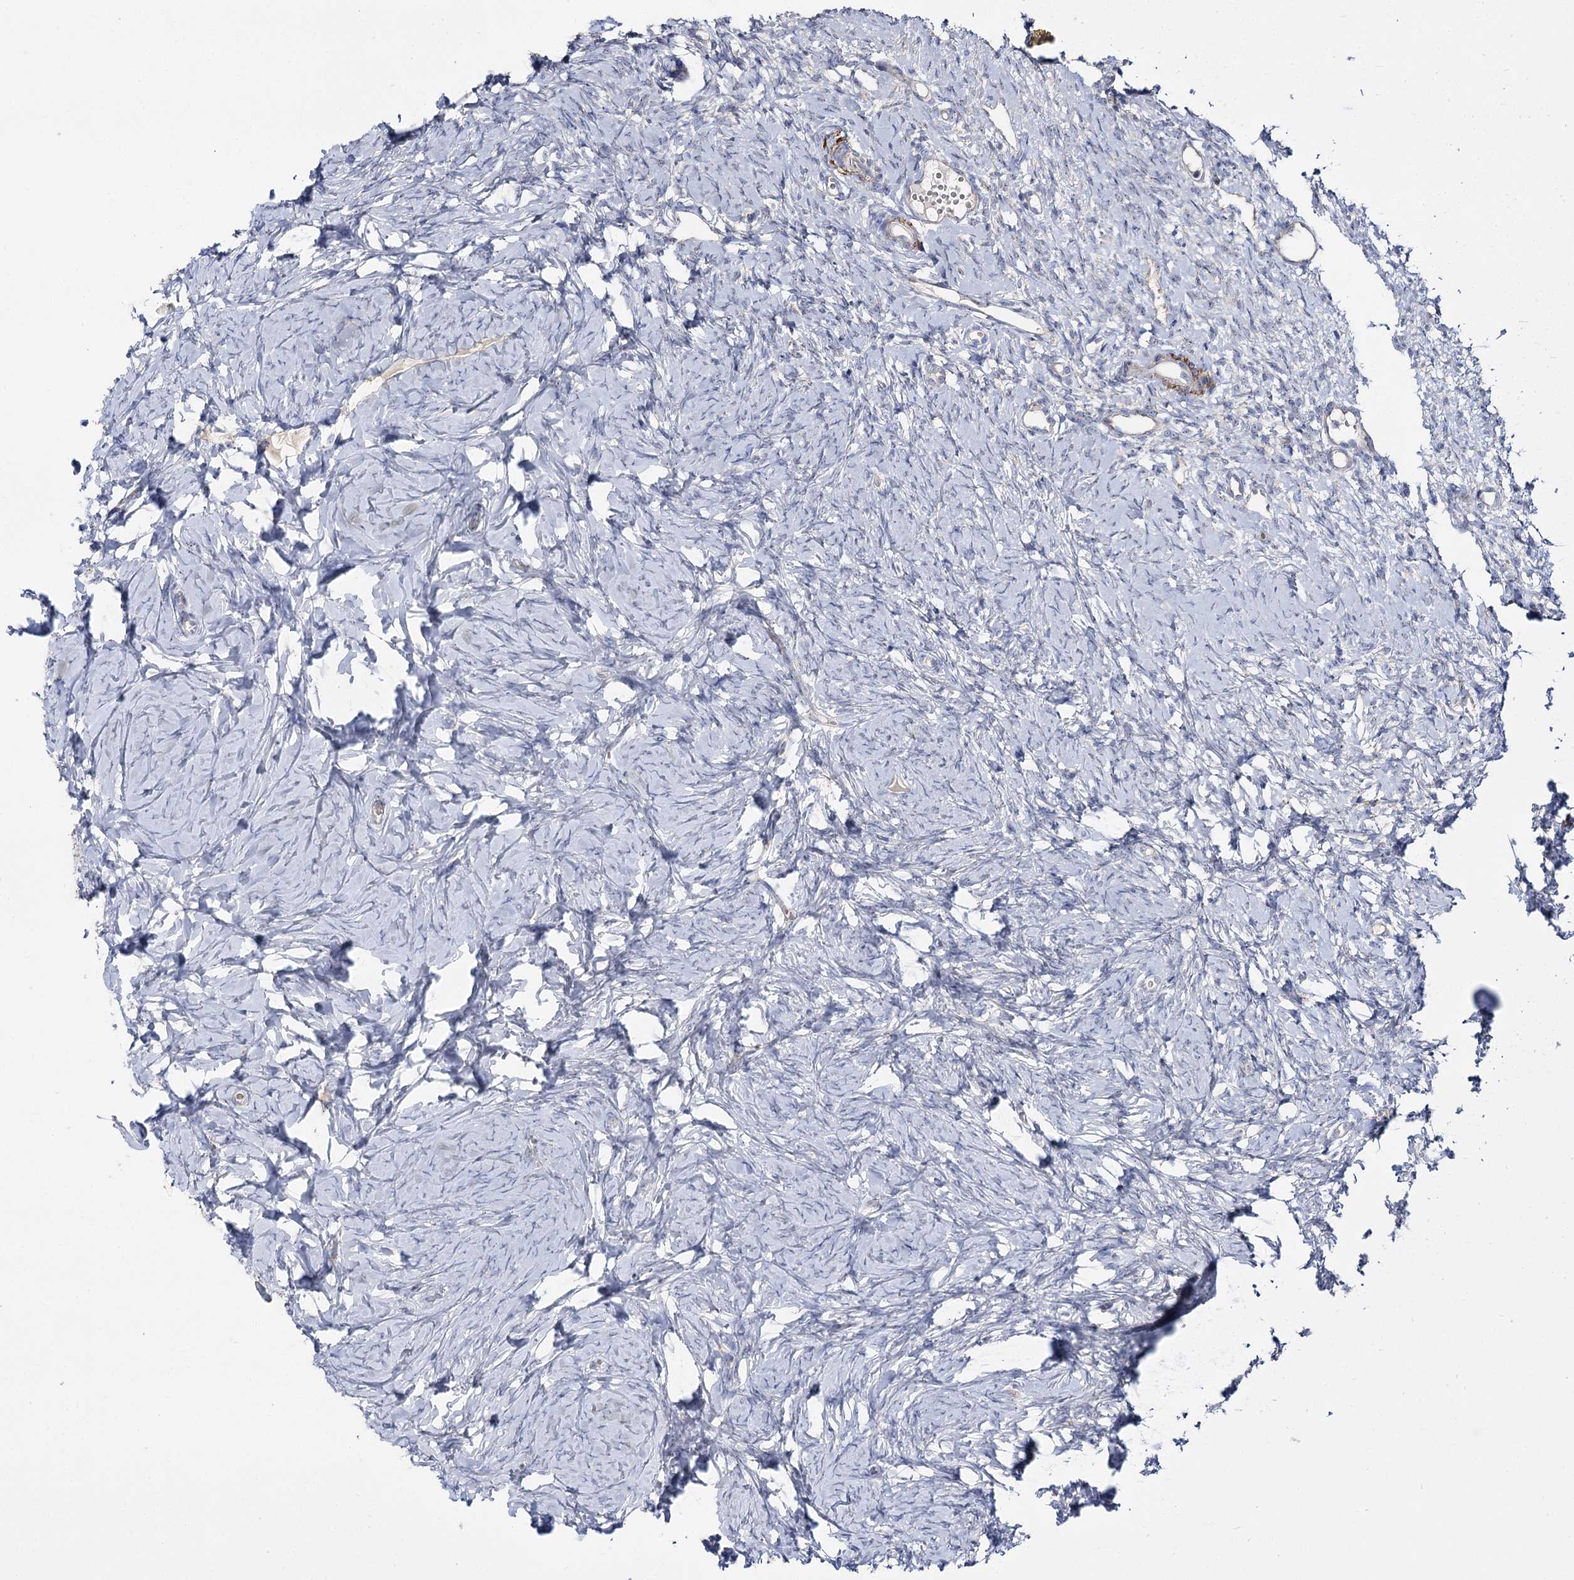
{"staining": {"intensity": "negative", "quantity": "none", "location": "none"}, "tissue": "ovary", "cell_type": "Ovarian stroma cells", "image_type": "normal", "snomed": [{"axis": "morphology", "description": "Normal tissue, NOS"}, {"axis": "topography", "description": "Ovary"}], "caption": "Protein analysis of benign ovary demonstrates no significant positivity in ovarian stroma cells.", "gene": "SUOX", "patient": {"sex": "female", "age": 51}}